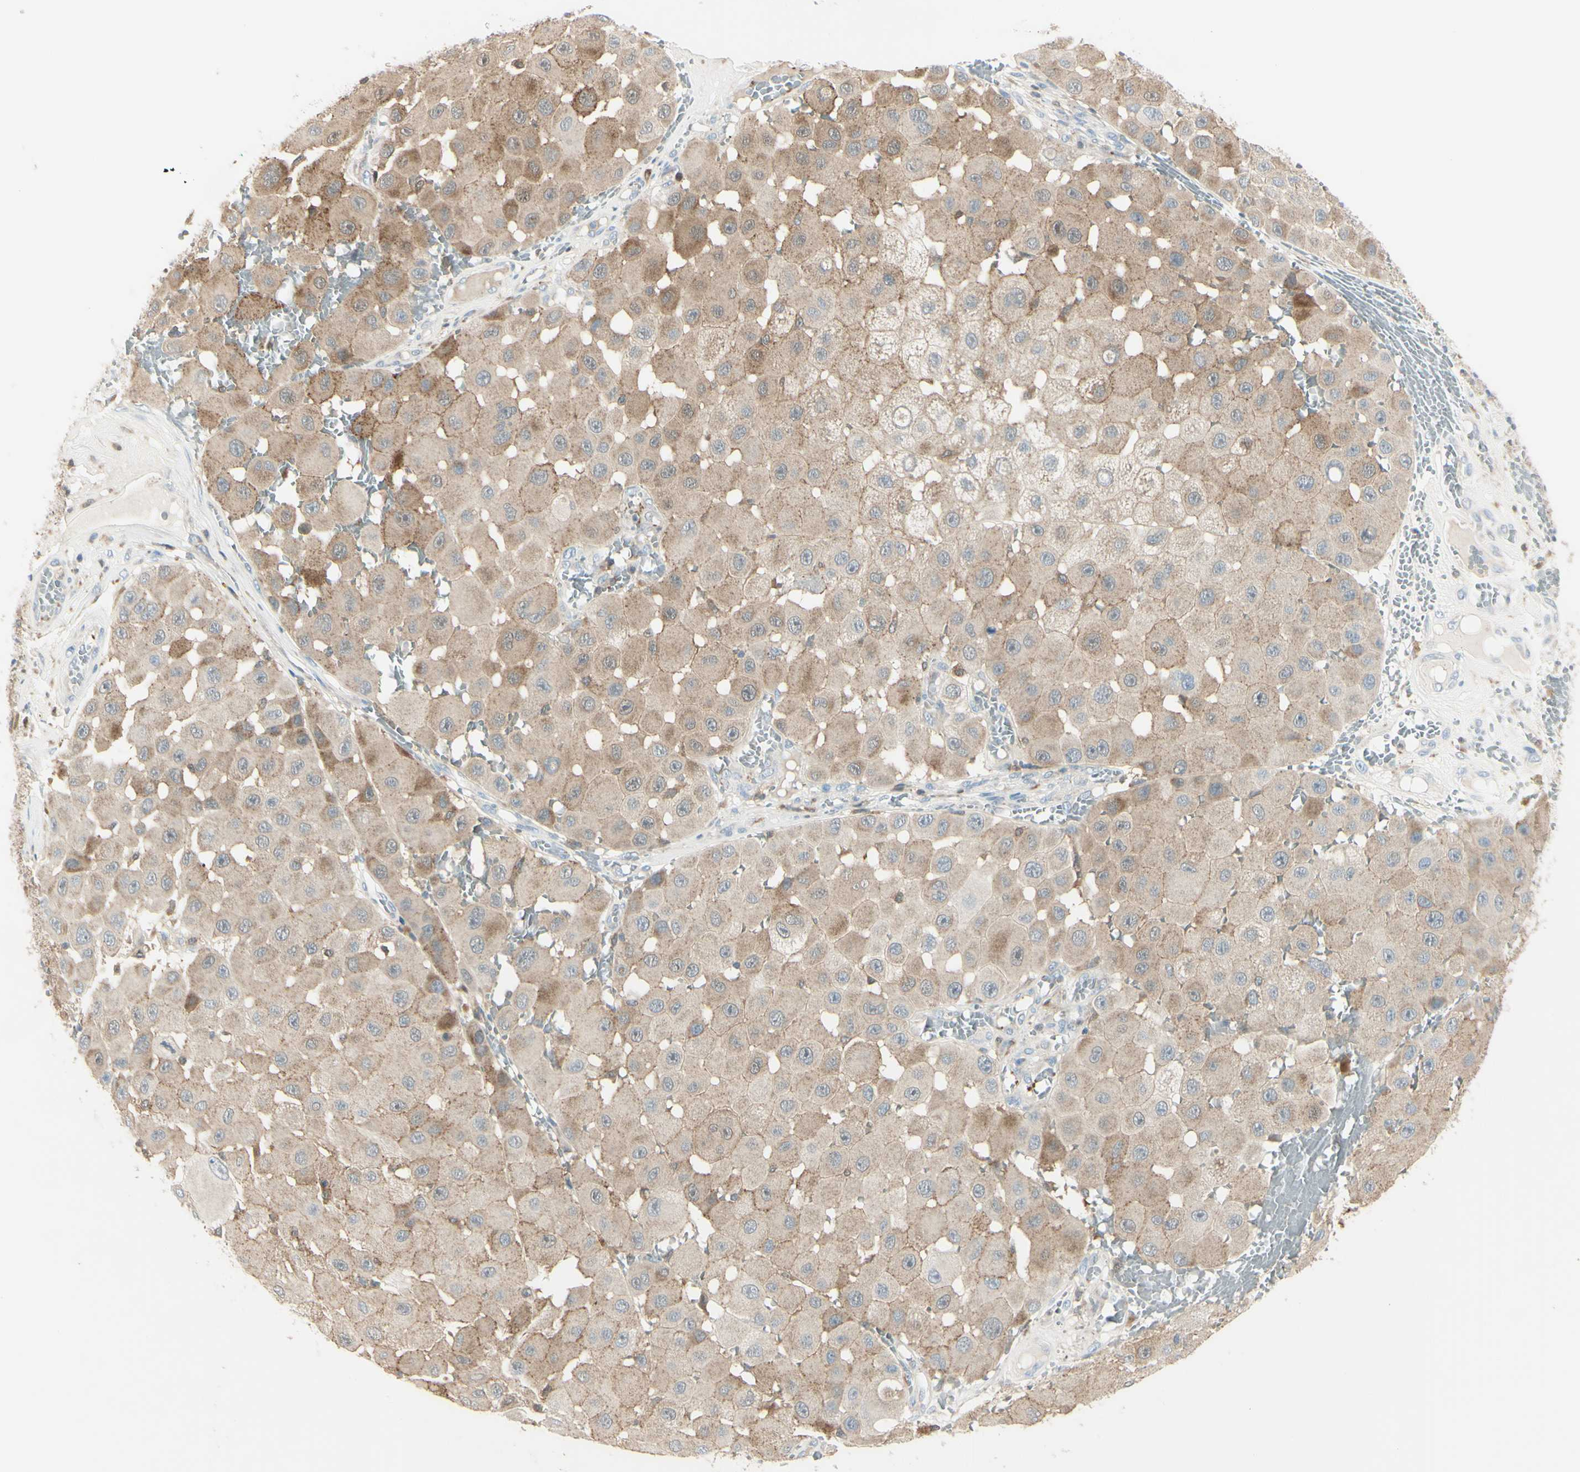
{"staining": {"intensity": "moderate", "quantity": ">75%", "location": "cytoplasmic/membranous"}, "tissue": "melanoma", "cell_type": "Tumor cells", "image_type": "cancer", "snomed": [{"axis": "morphology", "description": "Malignant melanoma, NOS"}, {"axis": "topography", "description": "Skin"}], "caption": "Brown immunohistochemical staining in human melanoma reveals moderate cytoplasmic/membranous staining in about >75% of tumor cells.", "gene": "CYRIB", "patient": {"sex": "female", "age": 81}}